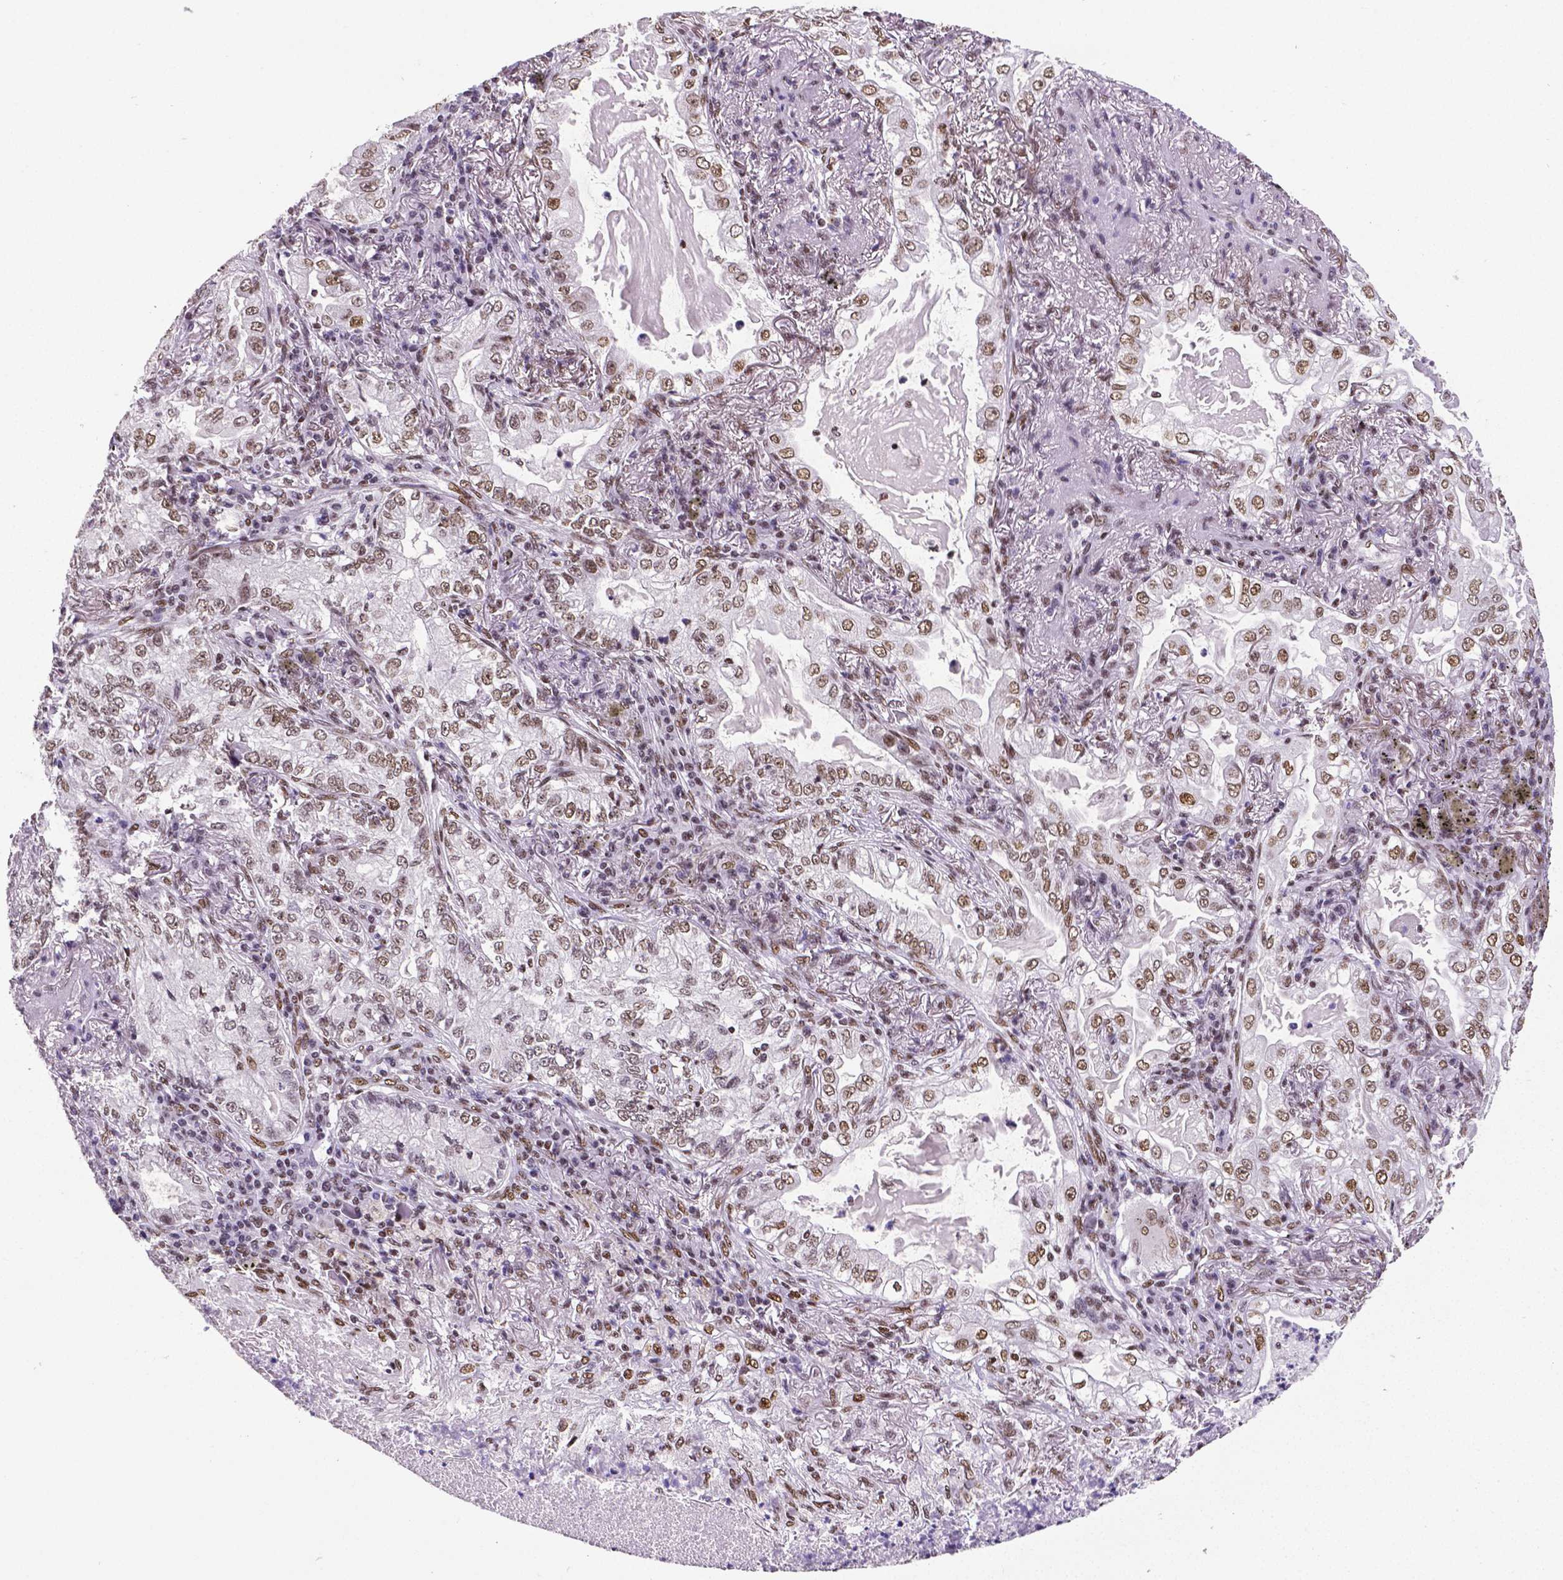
{"staining": {"intensity": "moderate", "quantity": ">75%", "location": "nuclear"}, "tissue": "lung cancer", "cell_type": "Tumor cells", "image_type": "cancer", "snomed": [{"axis": "morphology", "description": "Adenocarcinoma, NOS"}, {"axis": "topography", "description": "Lung"}], "caption": "Immunohistochemical staining of adenocarcinoma (lung) demonstrates medium levels of moderate nuclear protein positivity in approximately >75% of tumor cells. (DAB IHC, brown staining for protein, blue staining for nuclei).", "gene": "REST", "patient": {"sex": "female", "age": 73}}